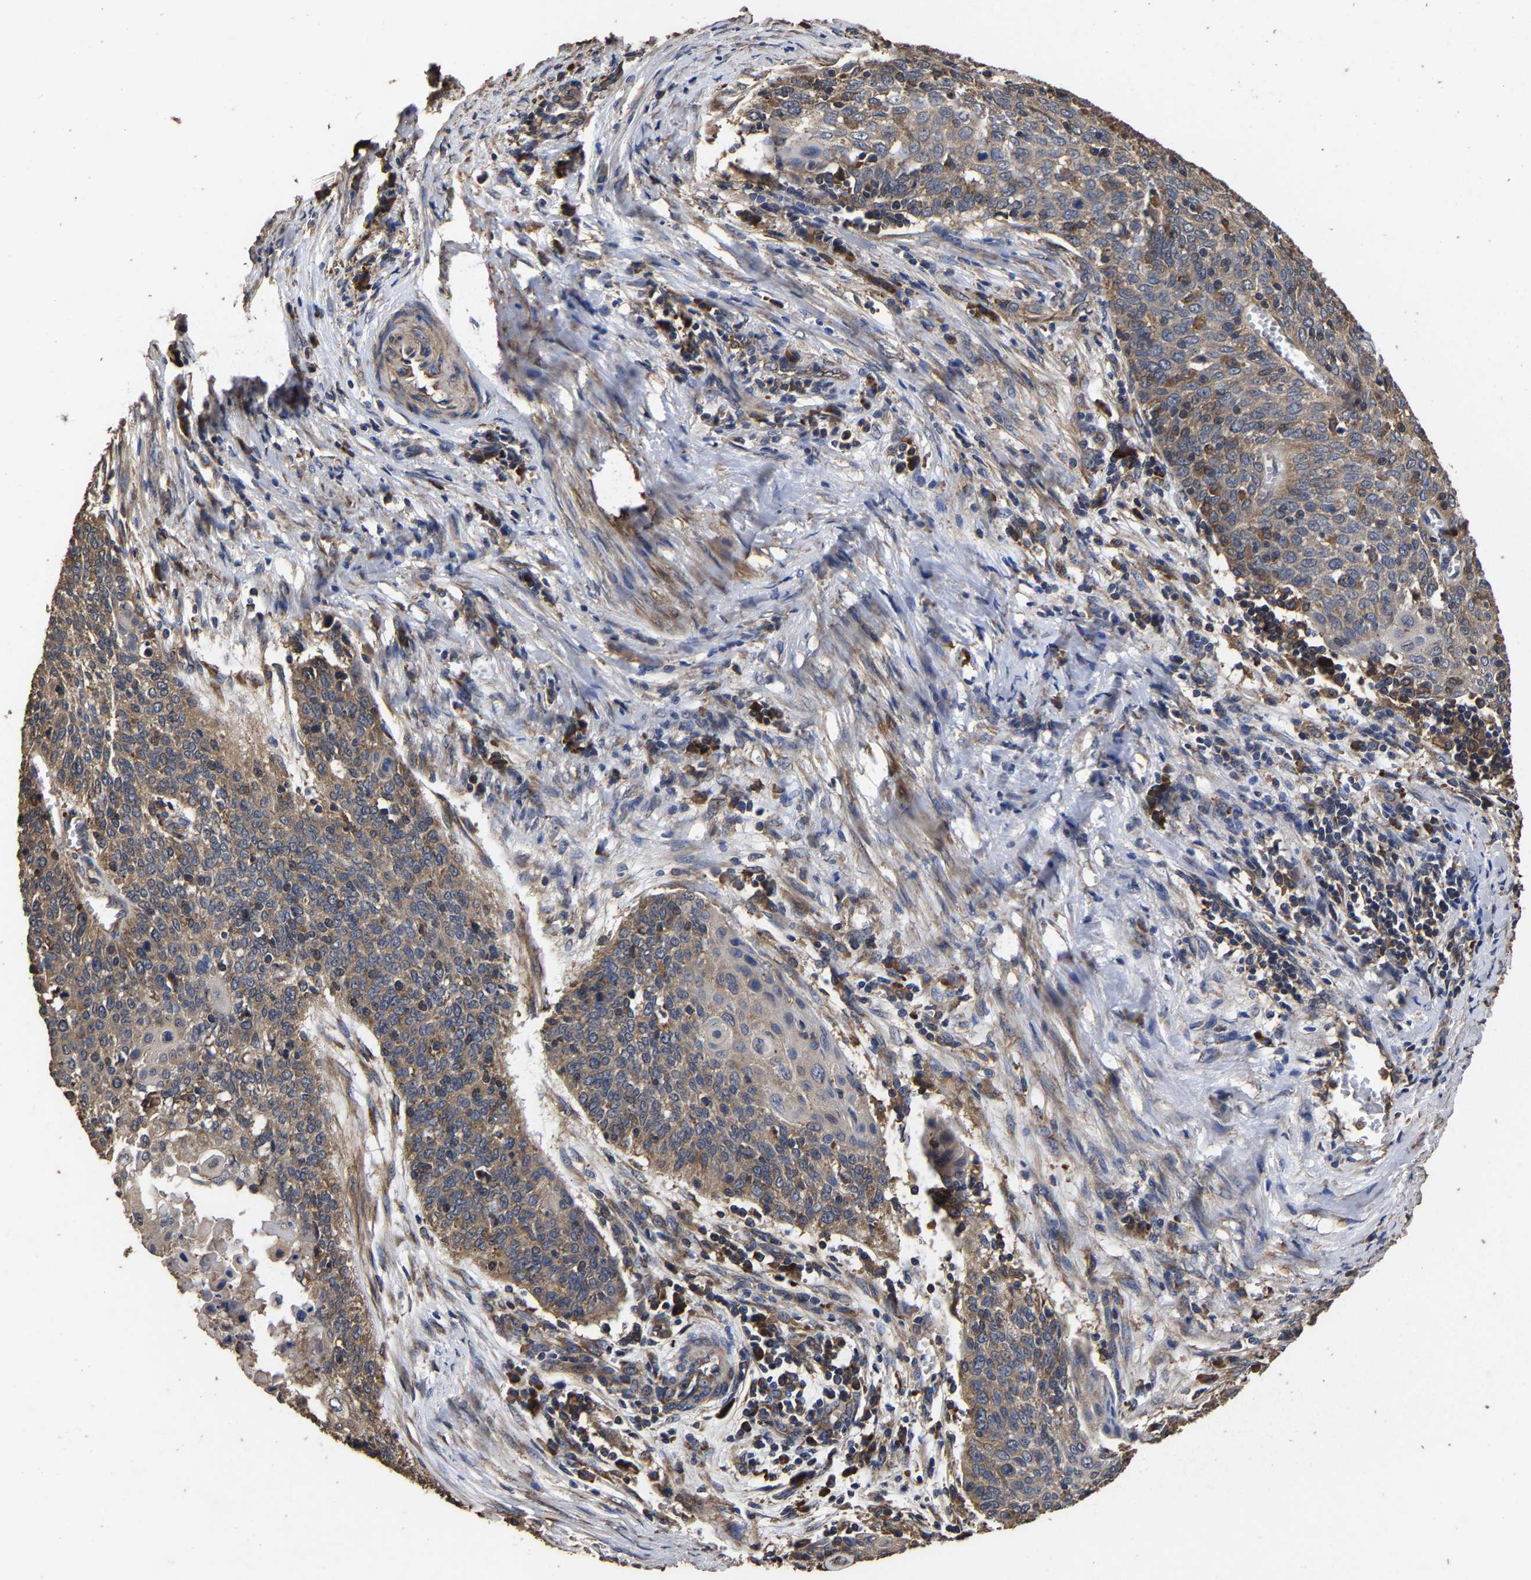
{"staining": {"intensity": "moderate", "quantity": "25%-75%", "location": "cytoplasmic/membranous"}, "tissue": "cervical cancer", "cell_type": "Tumor cells", "image_type": "cancer", "snomed": [{"axis": "morphology", "description": "Squamous cell carcinoma, NOS"}, {"axis": "topography", "description": "Cervix"}], "caption": "IHC image of neoplastic tissue: human cervical cancer stained using immunohistochemistry (IHC) demonstrates medium levels of moderate protein expression localized specifically in the cytoplasmic/membranous of tumor cells, appearing as a cytoplasmic/membranous brown color.", "gene": "ITCH", "patient": {"sex": "female", "age": 39}}